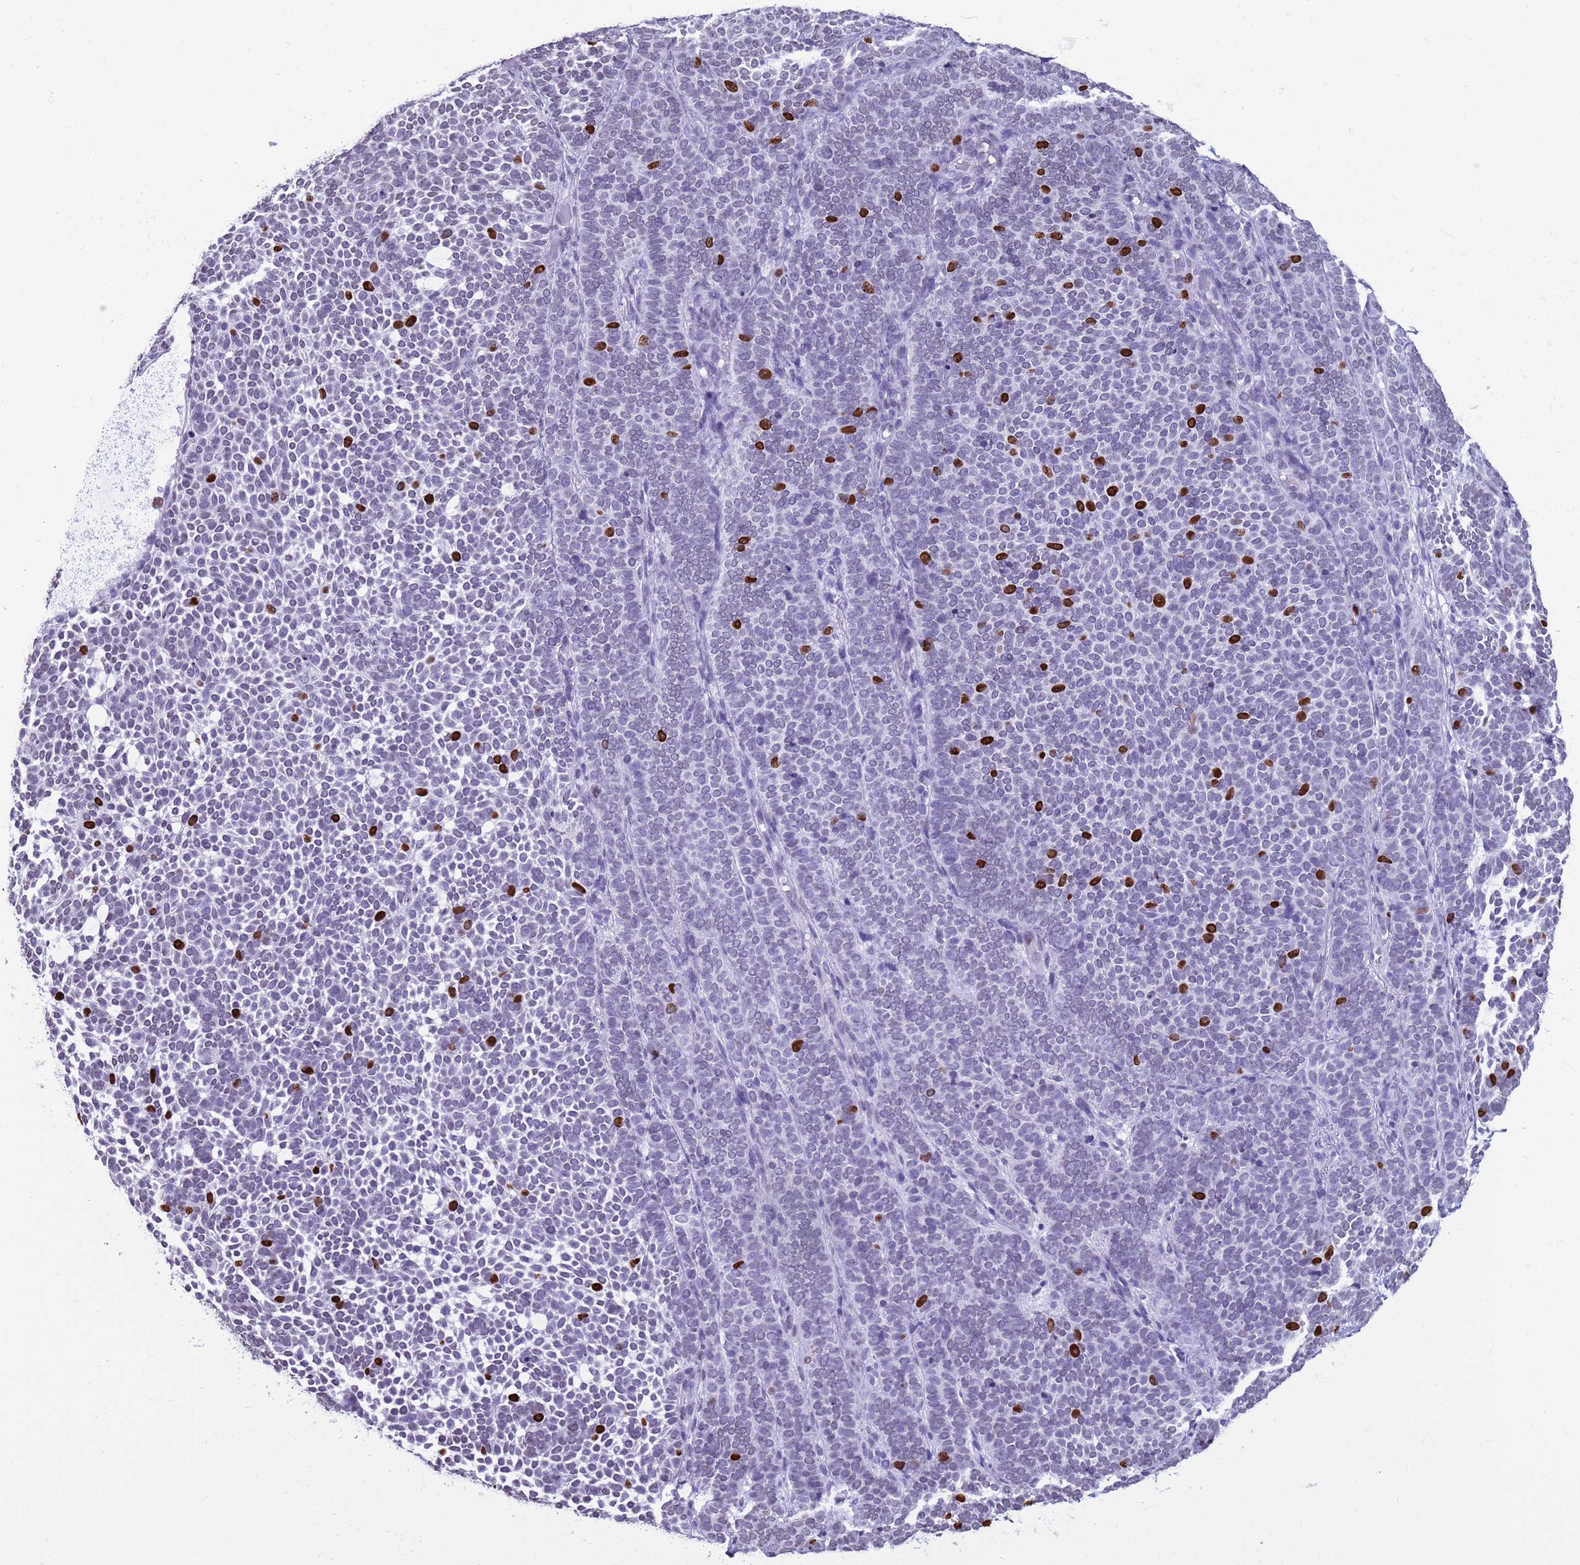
{"staining": {"intensity": "strong", "quantity": "<25%", "location": "nuclear"}, "tissue": "skin cancer", "cell_type": "Tumor cells", "image_type": "cancer", "snomed": [{"axis": "morphology", "description": "Basal cell carcinoma"}, {"axis": "topography", "description": "Skin"}], "caption": "Tumor cells exhibit medium levels of strong nuclear staining in about <25% of cells in basal cell carcinoma (skin).", "gene": "H4C8", "patient": {"sex": "female", "age": 77}}